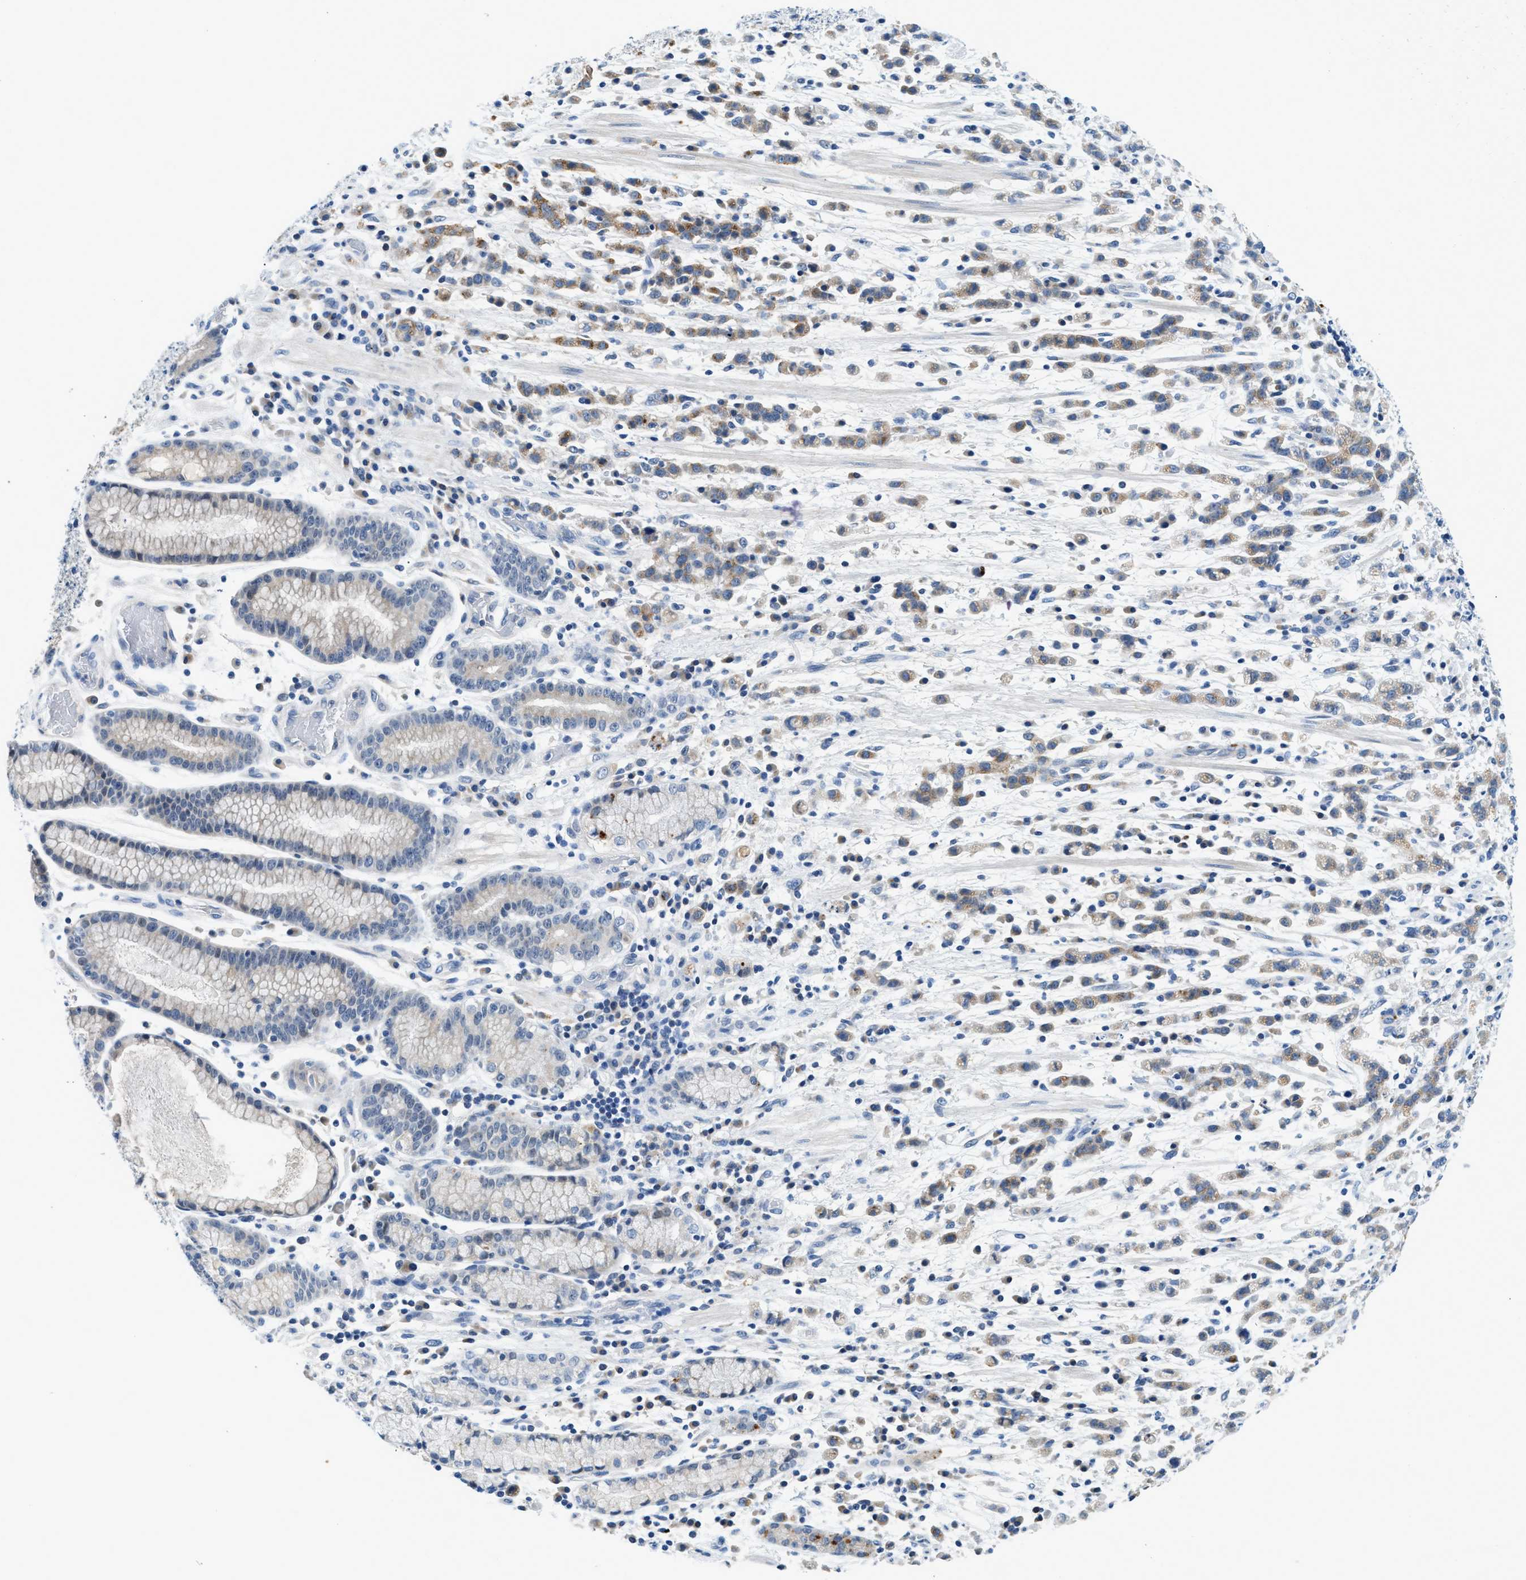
{"staining": {"intensity": "weak", "quantity": "25%-75%", "location": "cytoplasmic/membranous"}, "tissue": "stomach cancer", "cell_type": "Tumor cells", "image_type": "cancer", "snomed": [{"axis": "morphology", "description": "Adenocarcinoma, NOS"}, {"axis": "topography", "description": "Stomach, lower"}], "caption": "IHC of adenocarcinoma (stomach) reveals low levels of weak cytoplasmic/membranous expression in about 25%-75% of tumor cells. The protein is shown in brown color, while the nuclei are stained blue.", "gene": "TSPAN3", "patient": {"sex": "male", "age": 88}}